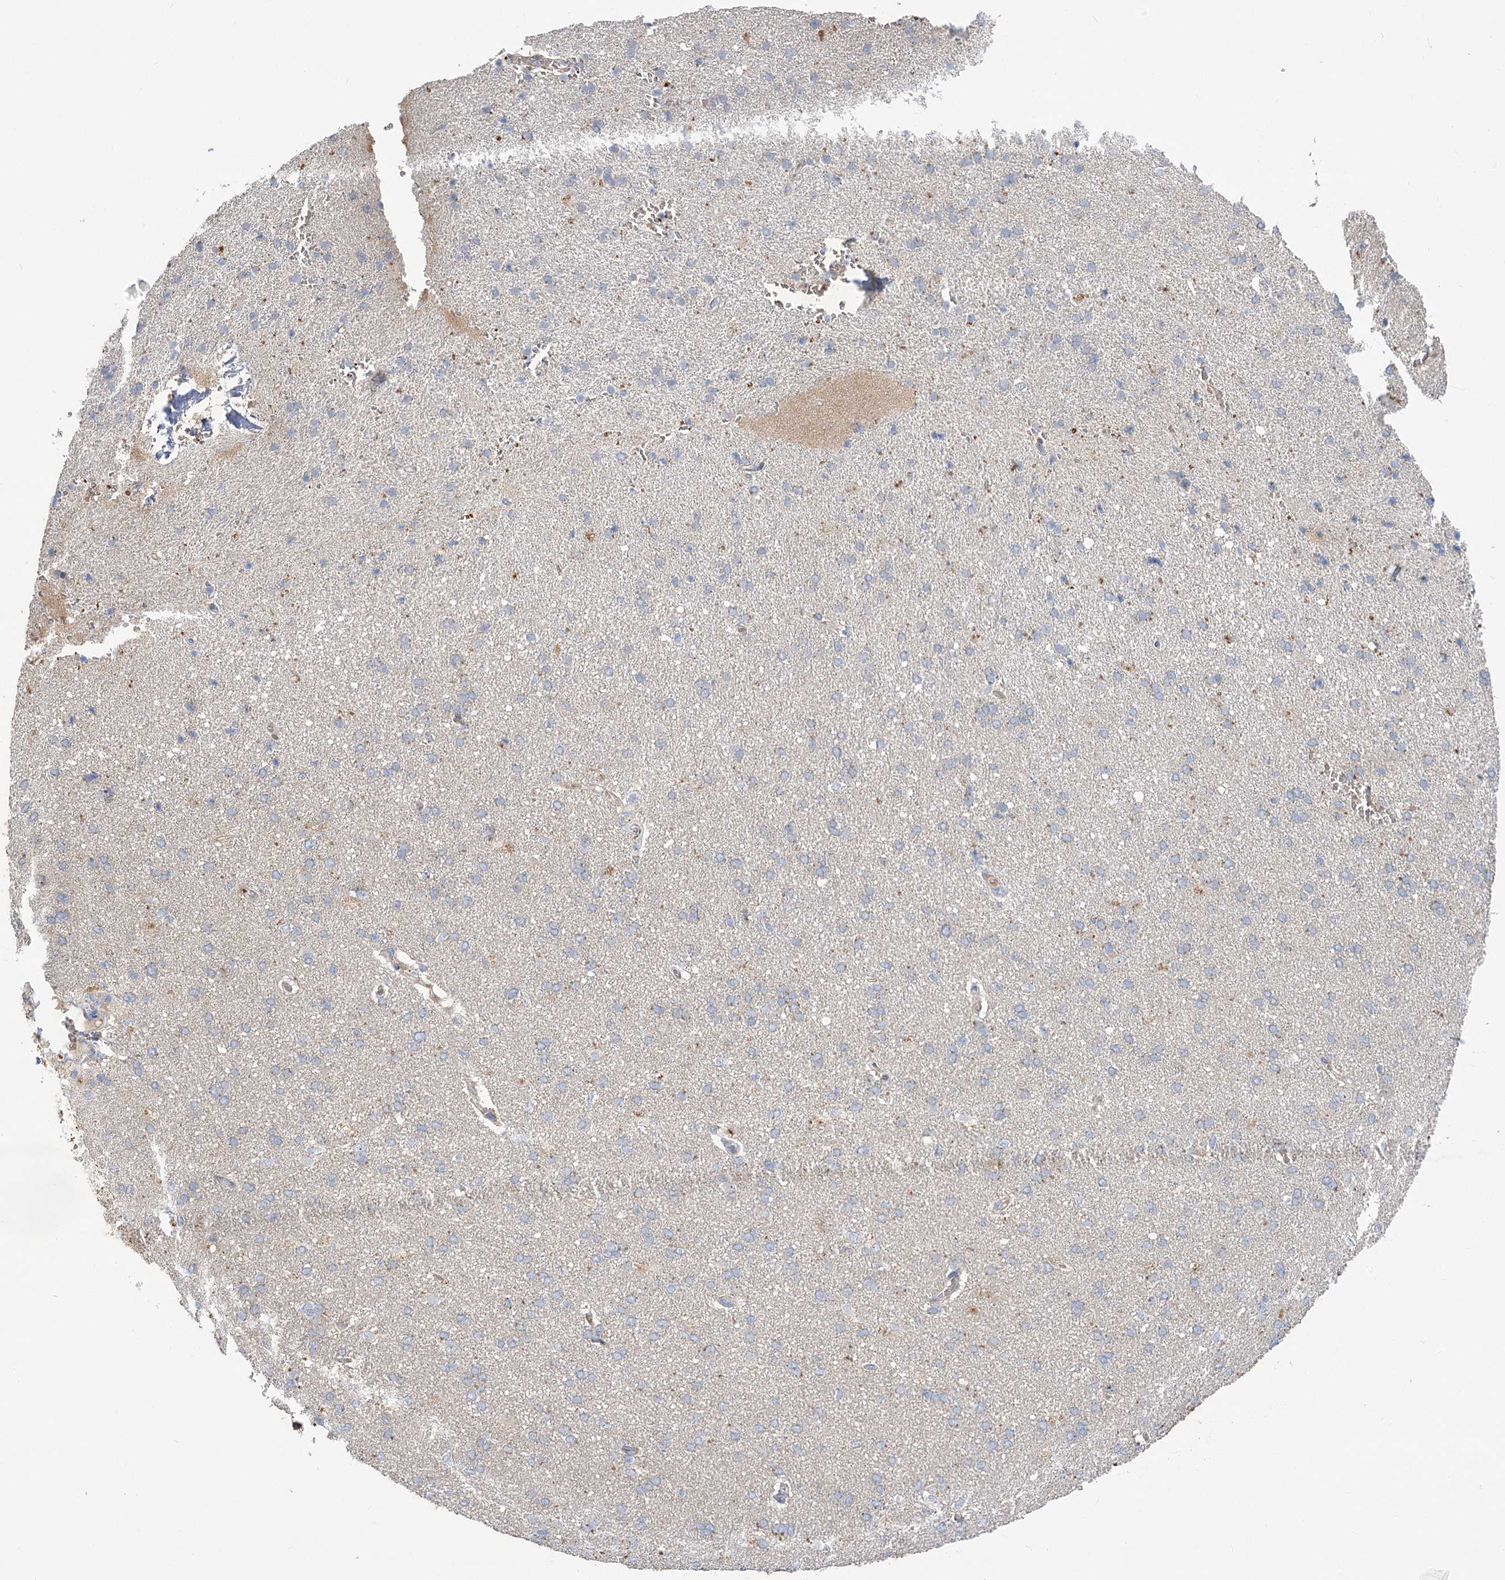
{"staining": {"intensity": "negative", "quantity": "none", "location": "none"}, "tissue": "cerebral cortex", "cell_type": "Endothelial cells", "image_type": "normal", "snomed": [{"axis": "morphology", "description": "Normal tissue, NOS"}, {"axis": "topography", "description": "Cerebral cortex"}], "caption": "Immunohistochemistry of benign cerebral cortex exhibits no staining in endothelial cells.", "gene": "TRUB1", "patient": {"sex": "male", "age": 62}}